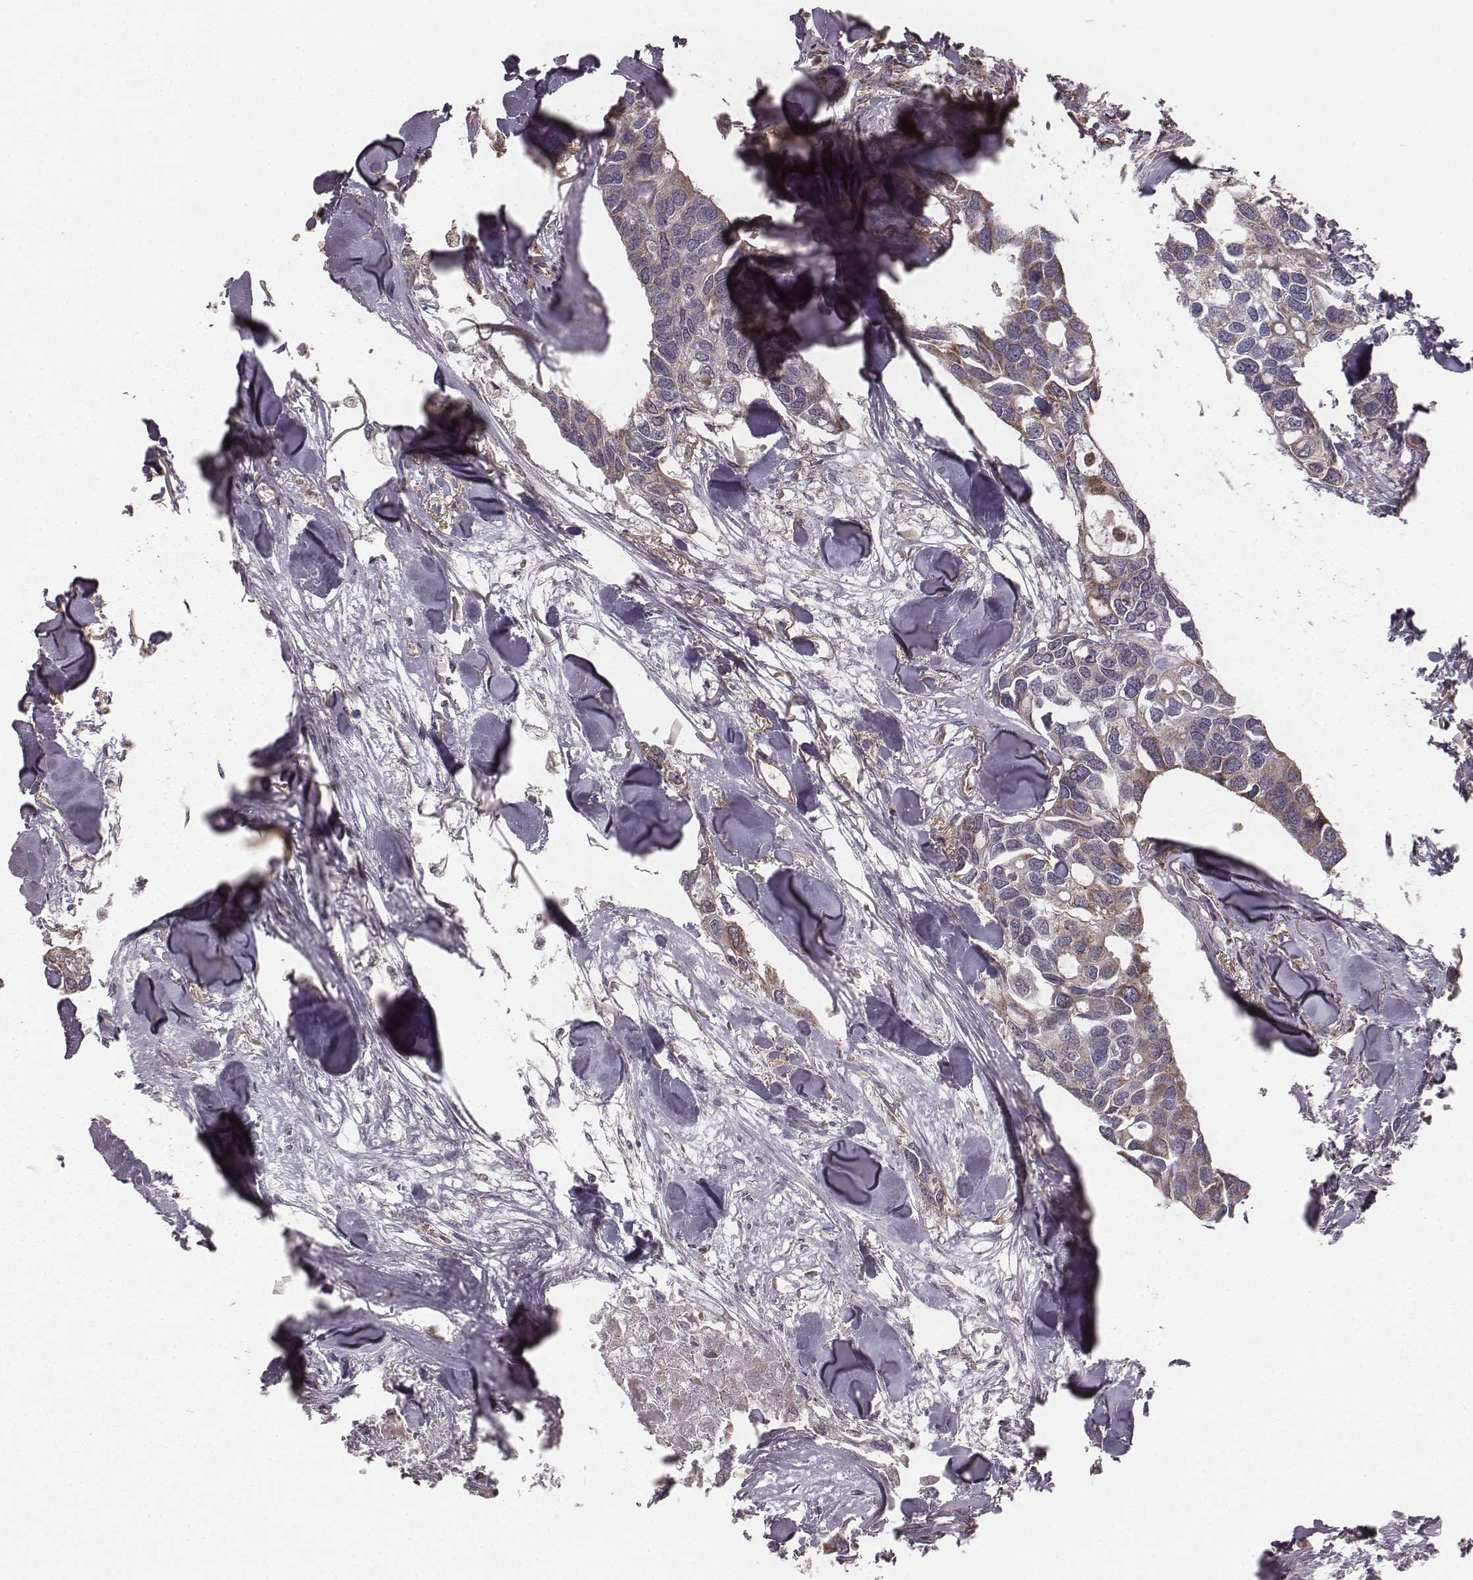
{"staining": {"intensity": "moderate", "quantity": ">75%", "location": "cytoplasmic/membranous"}, "tissue": "breast cancer", "cell_type": "Tumor cells", "image_type": "cancer", "snomed": [{"axis": "morphology", "description": "Duct carcinoma"}, {"axis": "topography", "description": "Breast"}], "caption": "IHC photomicrograph of human invasive ductal carcinoma (breast) stained for a protein (brown), which displays medium levels of moderate cytoplasmic/membranous expression in approximately >75% of tumor cells.", "gene": "PDCD2L", "patient": {"sex": "female", "age": 83}}